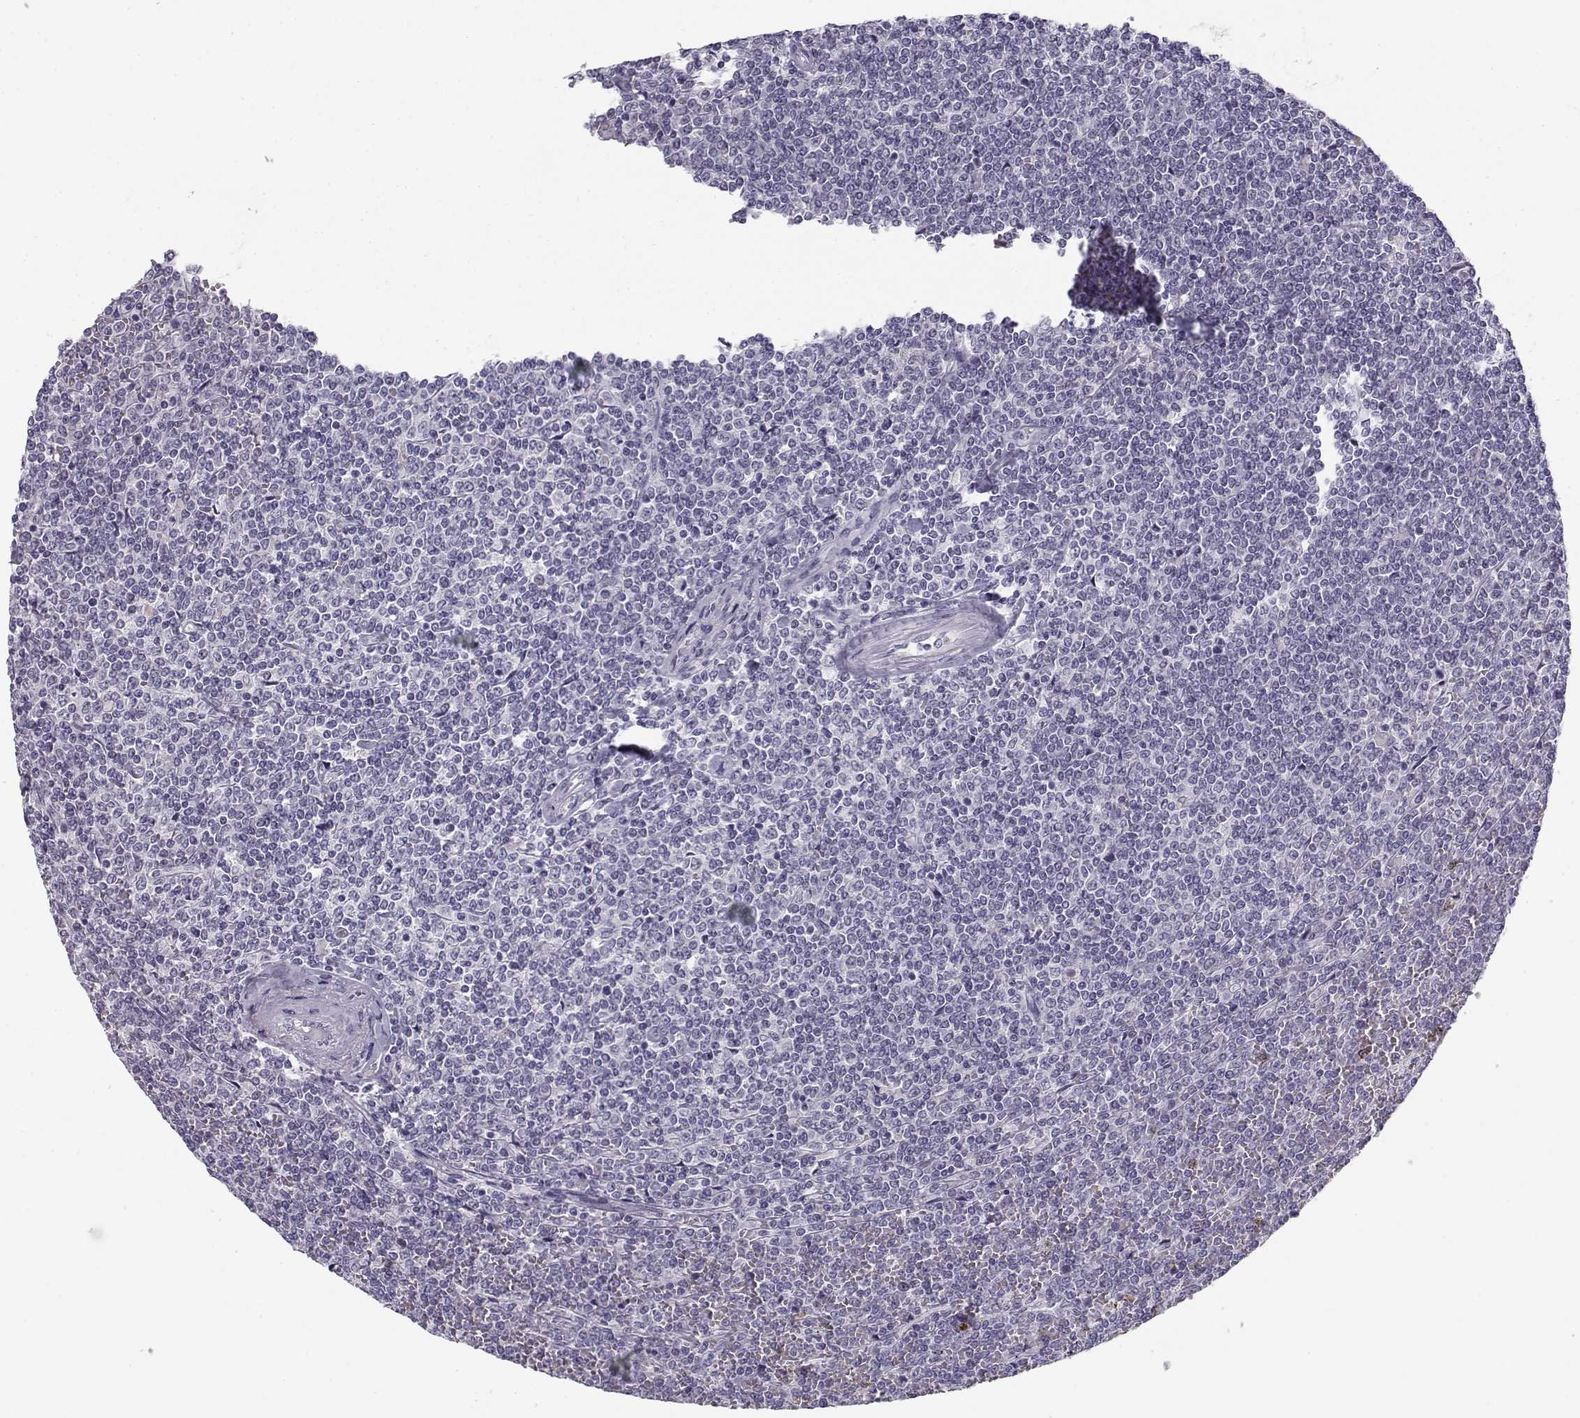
{"staining": {"intensity": "negative", "quantity": "none", "location": "none"}, "tissue": "lymphoma", "cell_type": "Tumor cells", "image_type": "cancer", "snomed": [{"axis": "morphology", "description": "Malignant lymphoma, non-Hodgkin's type, Low grade"}, {"axis": "topography", "description": "Spleen"}], "caption": "Immunohistochemistry of human lymphoma reveals no expression in tumor cells. (DAB (3,3'-diaminobenzidine) immunohistochemistry with hematoxylin counter stain).", "gene": "C16orf86", "patient": {"sex": "female", "age": 19}}